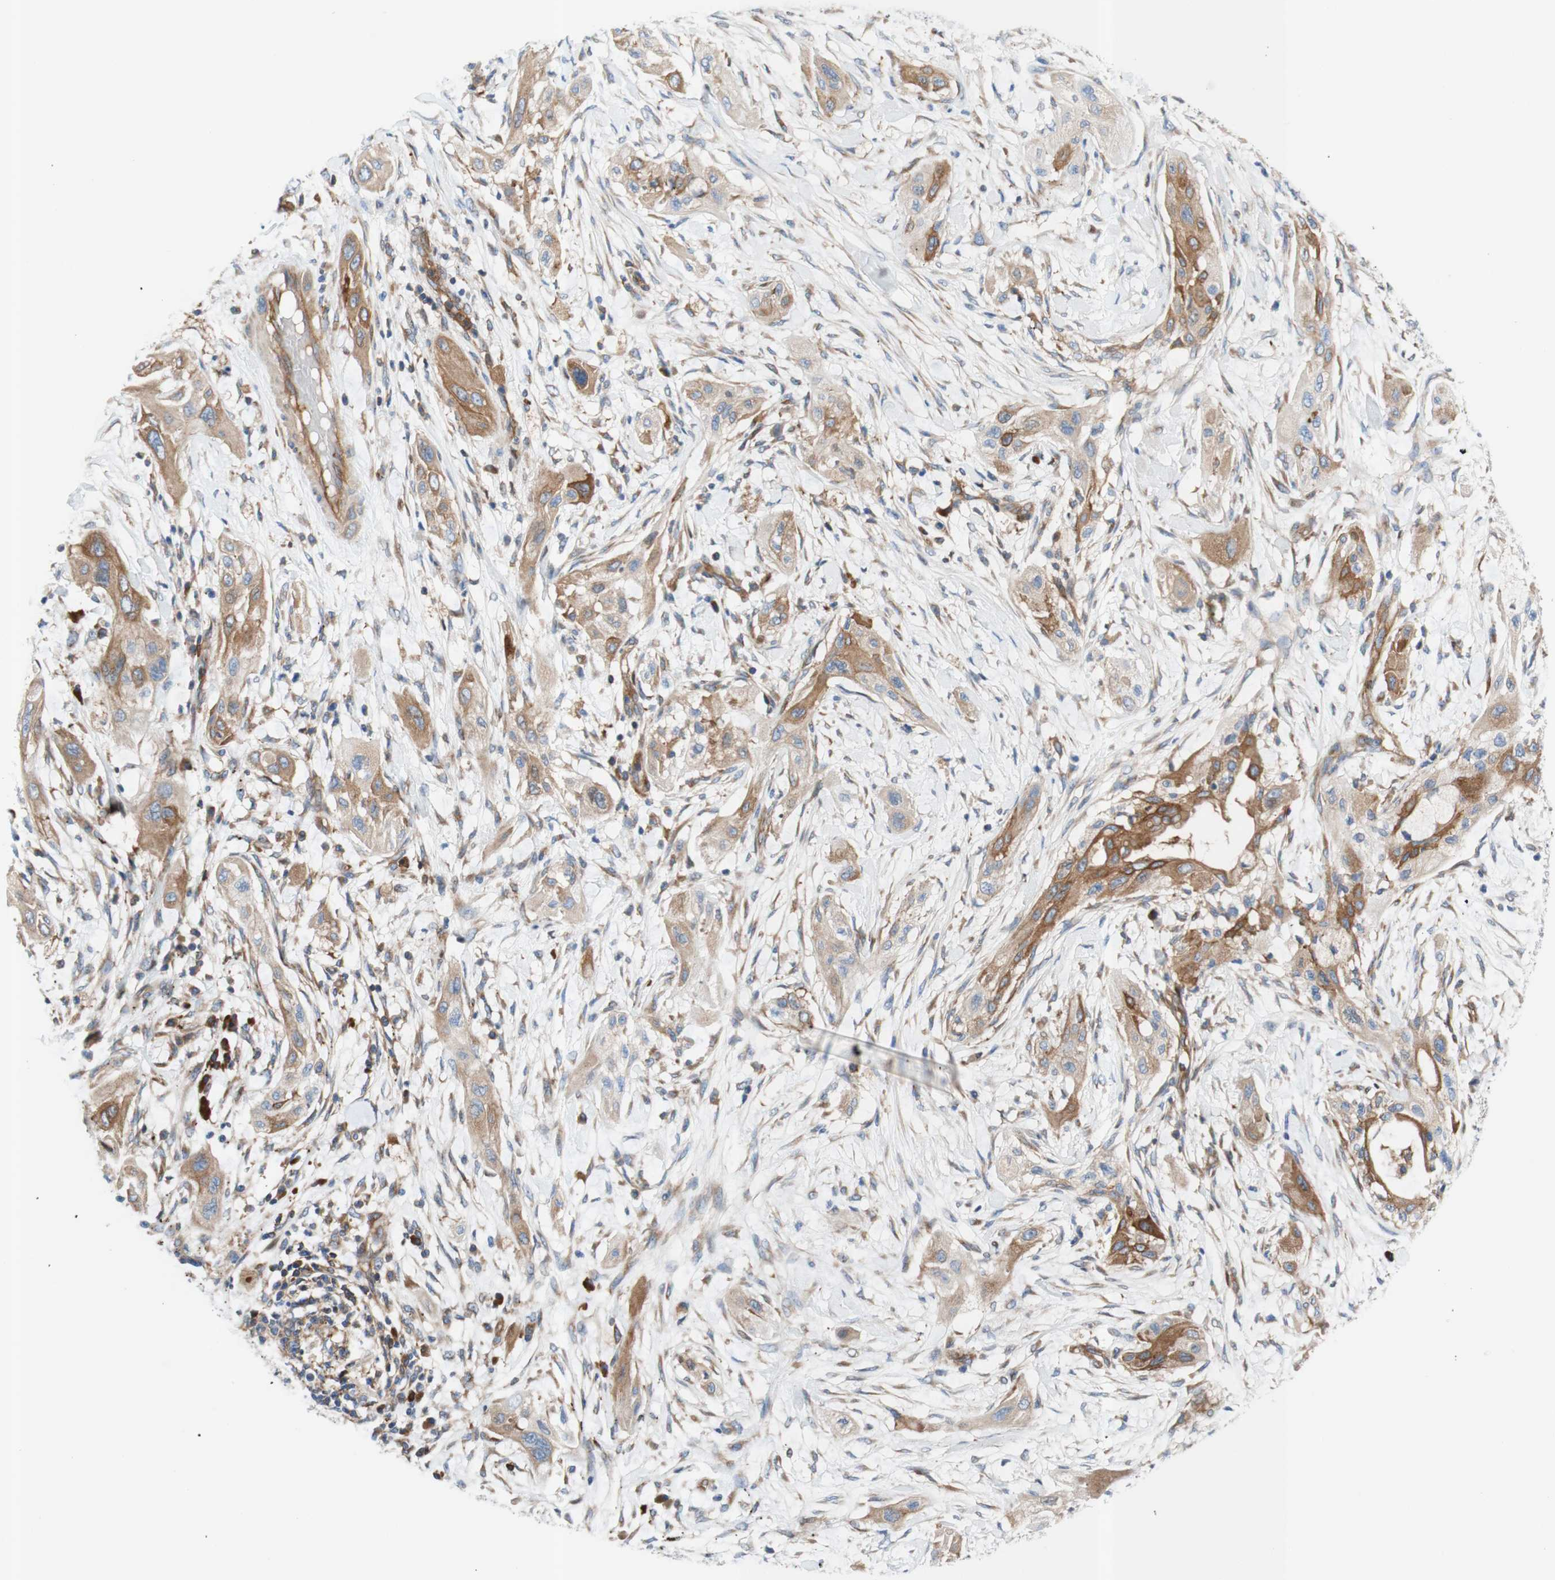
{"staining": {"intensity": "moderate", "quantity": "25%-75%", "location": "cytoplasmic/membranous"}, "tissue": "lung cancer", "cell_type": "Tumor cells", "image_type": "cancer", "snomed": [{"axis": "morphology", "description": "Squamous cell carcinoma, NOS"}, {"axis": "topography", "description": "Lung"}], "caption": "Human lung cancer stained for a protein (brown) reveals moderate cytoplasmic/membranous positive staining in about 25%-75% of tumor cells.", "gene": "STOM", "patient": {"sex": "female", "age": 47}}